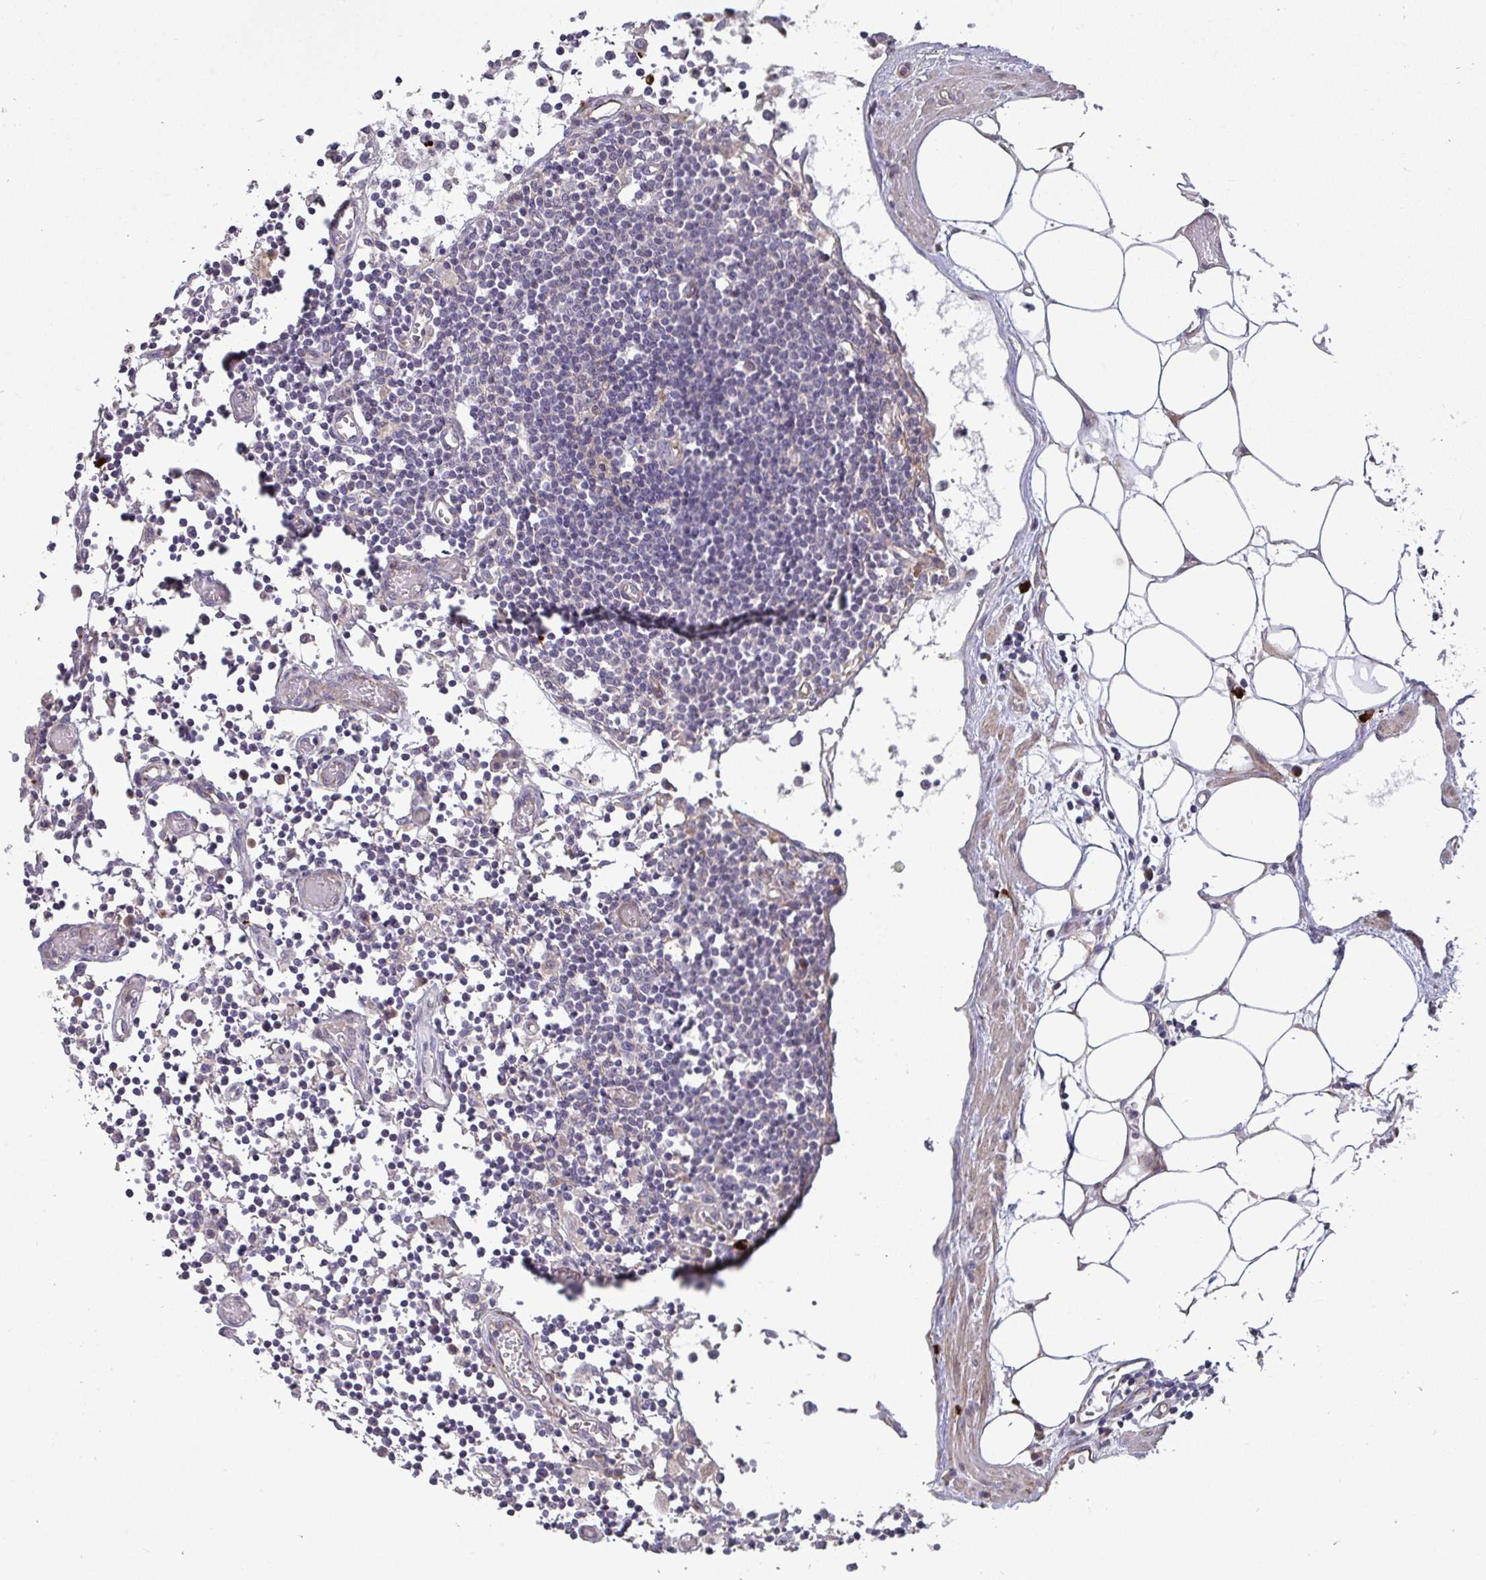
{"staining": {"intensity": "negative", "quantity": "none", "location": "none"}, "tissue": "lymph node", "cell_type": "Non-germinal center cells", "image_type": "normal", "snomed": [{"axis": "morphology", "description": "Normal tissue, NOS"}, {"axis": "topography", "description": "Lymph node"}], "caption": "The immunohistochemistry micrograph has no significant staining in non-germinal center cells of lymph node.", "gene": "SH2D1B", "patient": {"sex": "male", "age": 66}}